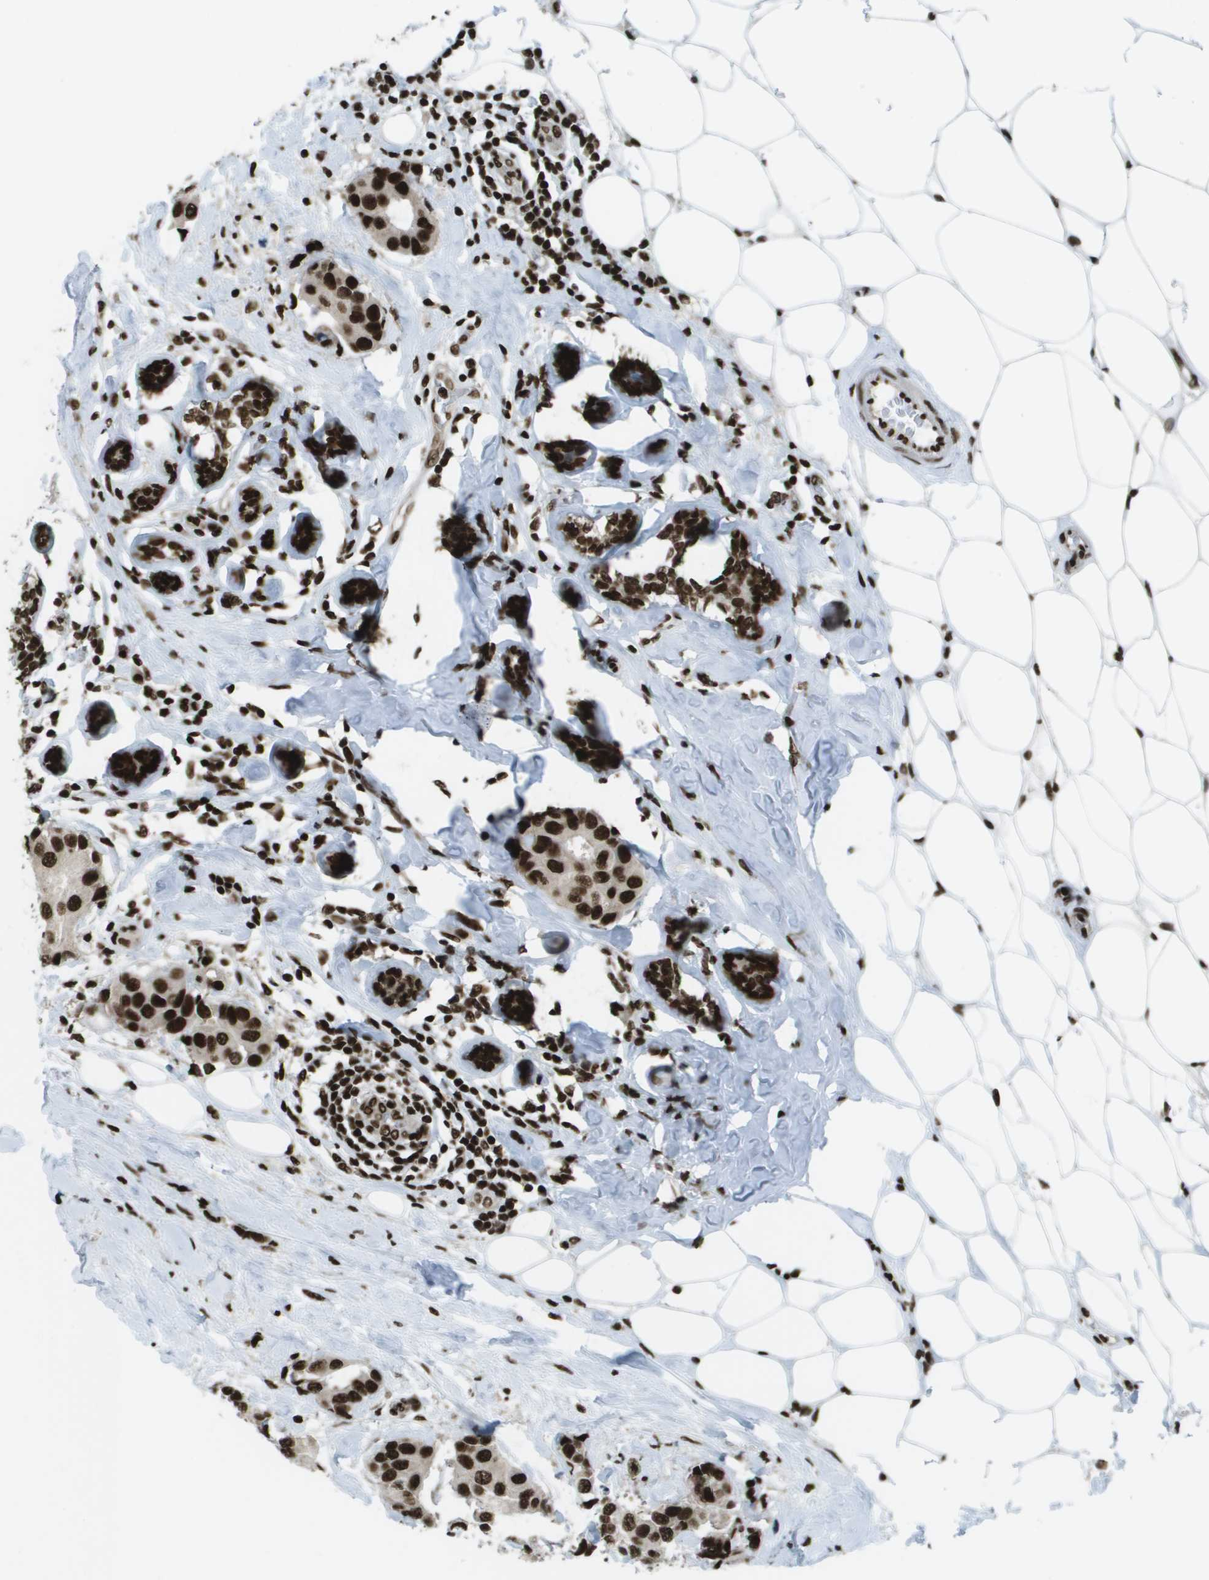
{"staining": {"intensity": "strong", "quantity": ">75%", "location": "nuclear"}, "tissue": "breast cancer", "cell_type": "Tumor cells", "image_type": "cancer", "snomed": [{"axis": "morphology", "description": "Normal tissue, NOS"}, {"axis": "morphology", "description": "Duct carcinoma"}, {"axis": "topography", "description": "Breast"}], "caption": "A micrograph of human breast cancer stained for a protein reveals strong nuclear brown staining in tumor cells.", "gene": "GLYR1", "patient": {"sex": "female", "age": 39}}